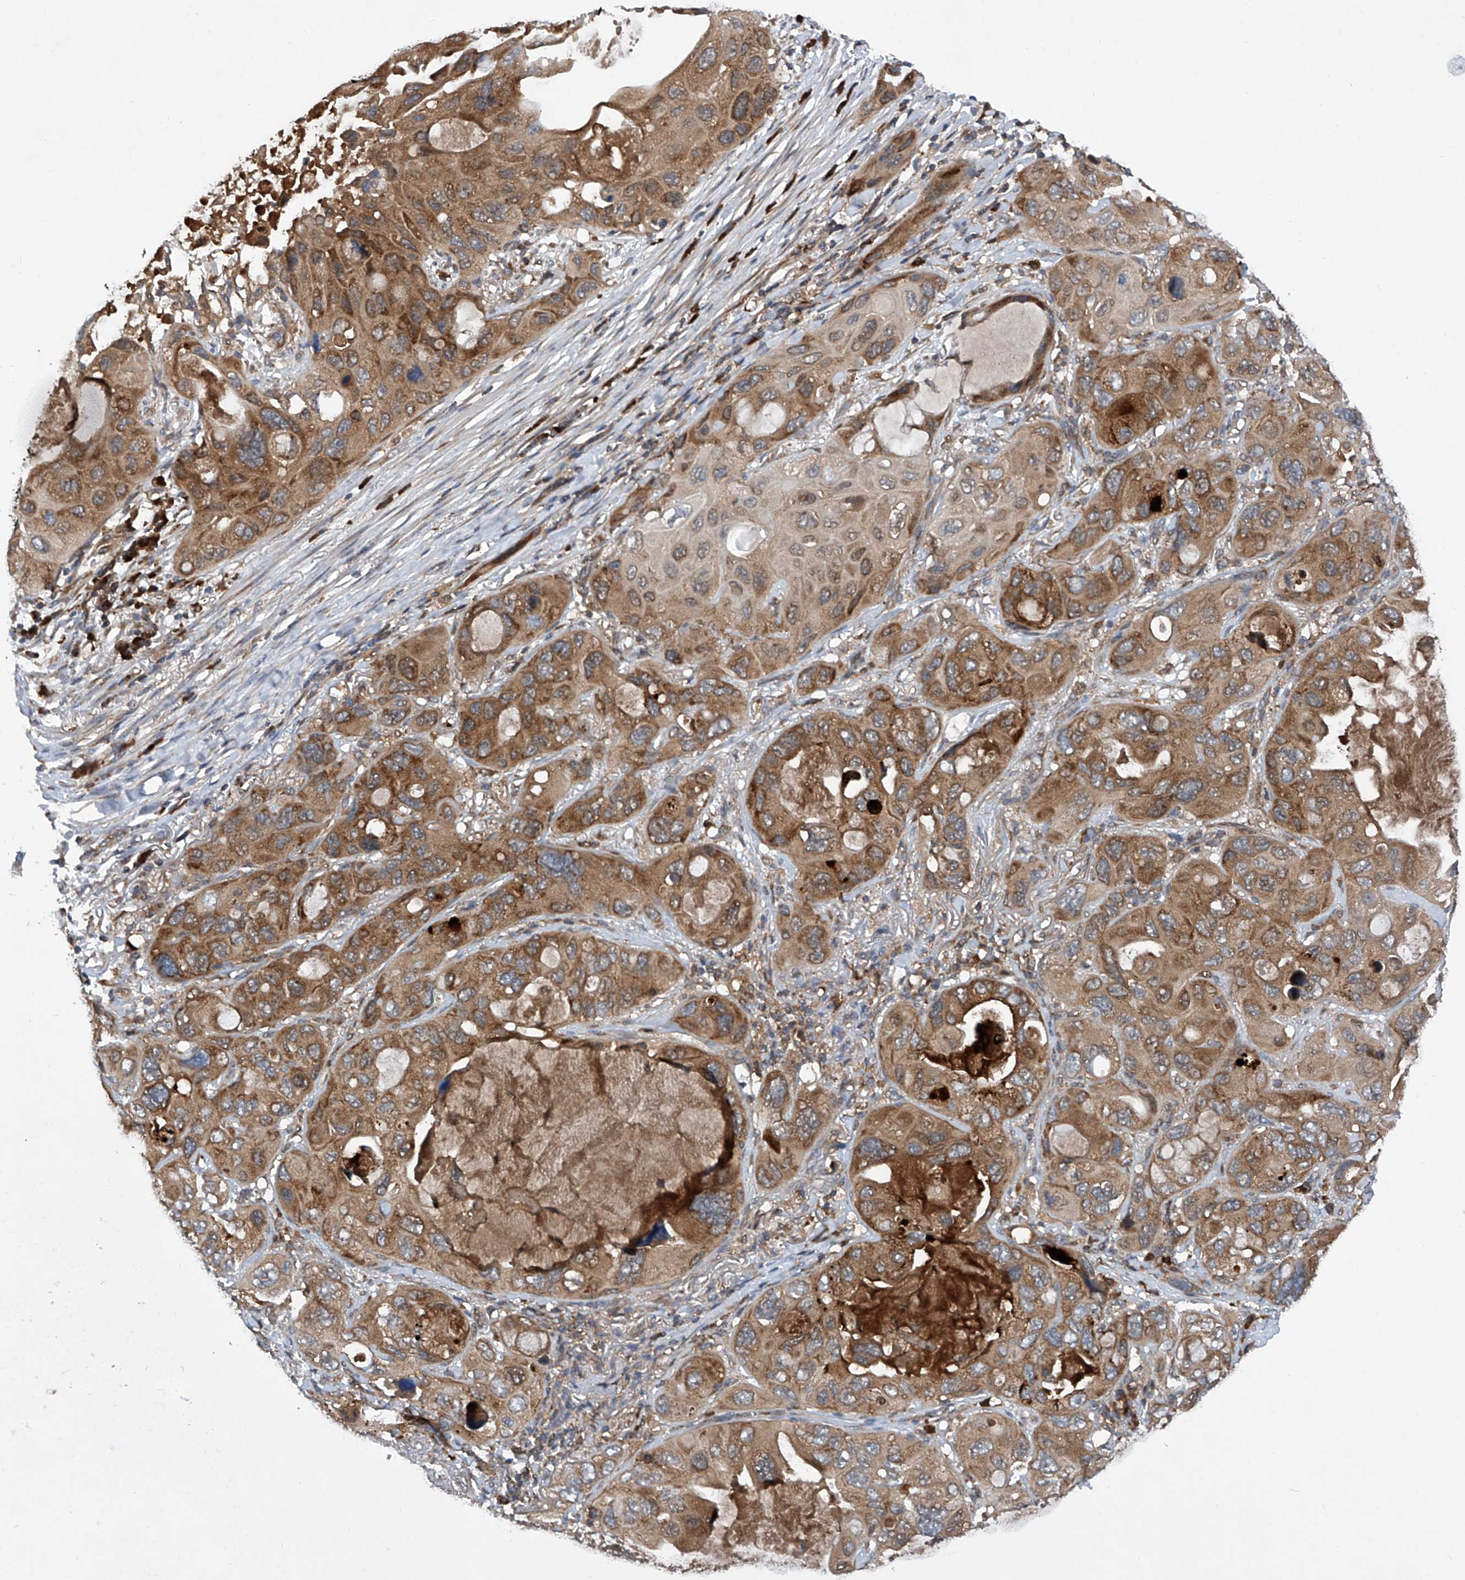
{"staining": {"intensity": "moderate", "quantity": ">75%", "location": "cytoplasmic/membranous"}, "tissue": "lung cancer", "cell_type": "Tumor cells", "image_type": "cancer", "snomed": [{"axis": "morphology", "description": "Squamous cell carcinoma, NOS"}, {"axis": "topography", "description": "Lung"}], "caption": "A micrograph showing moderate cytoplasmic/membranous staining in approximately >75% of tumor cells in lung cancer (squamous cell carcinoma), as visualized by brown immunohistochemical staining.", "gene": "ASCC3", "patient": {"sex": "female", "age": 73}}